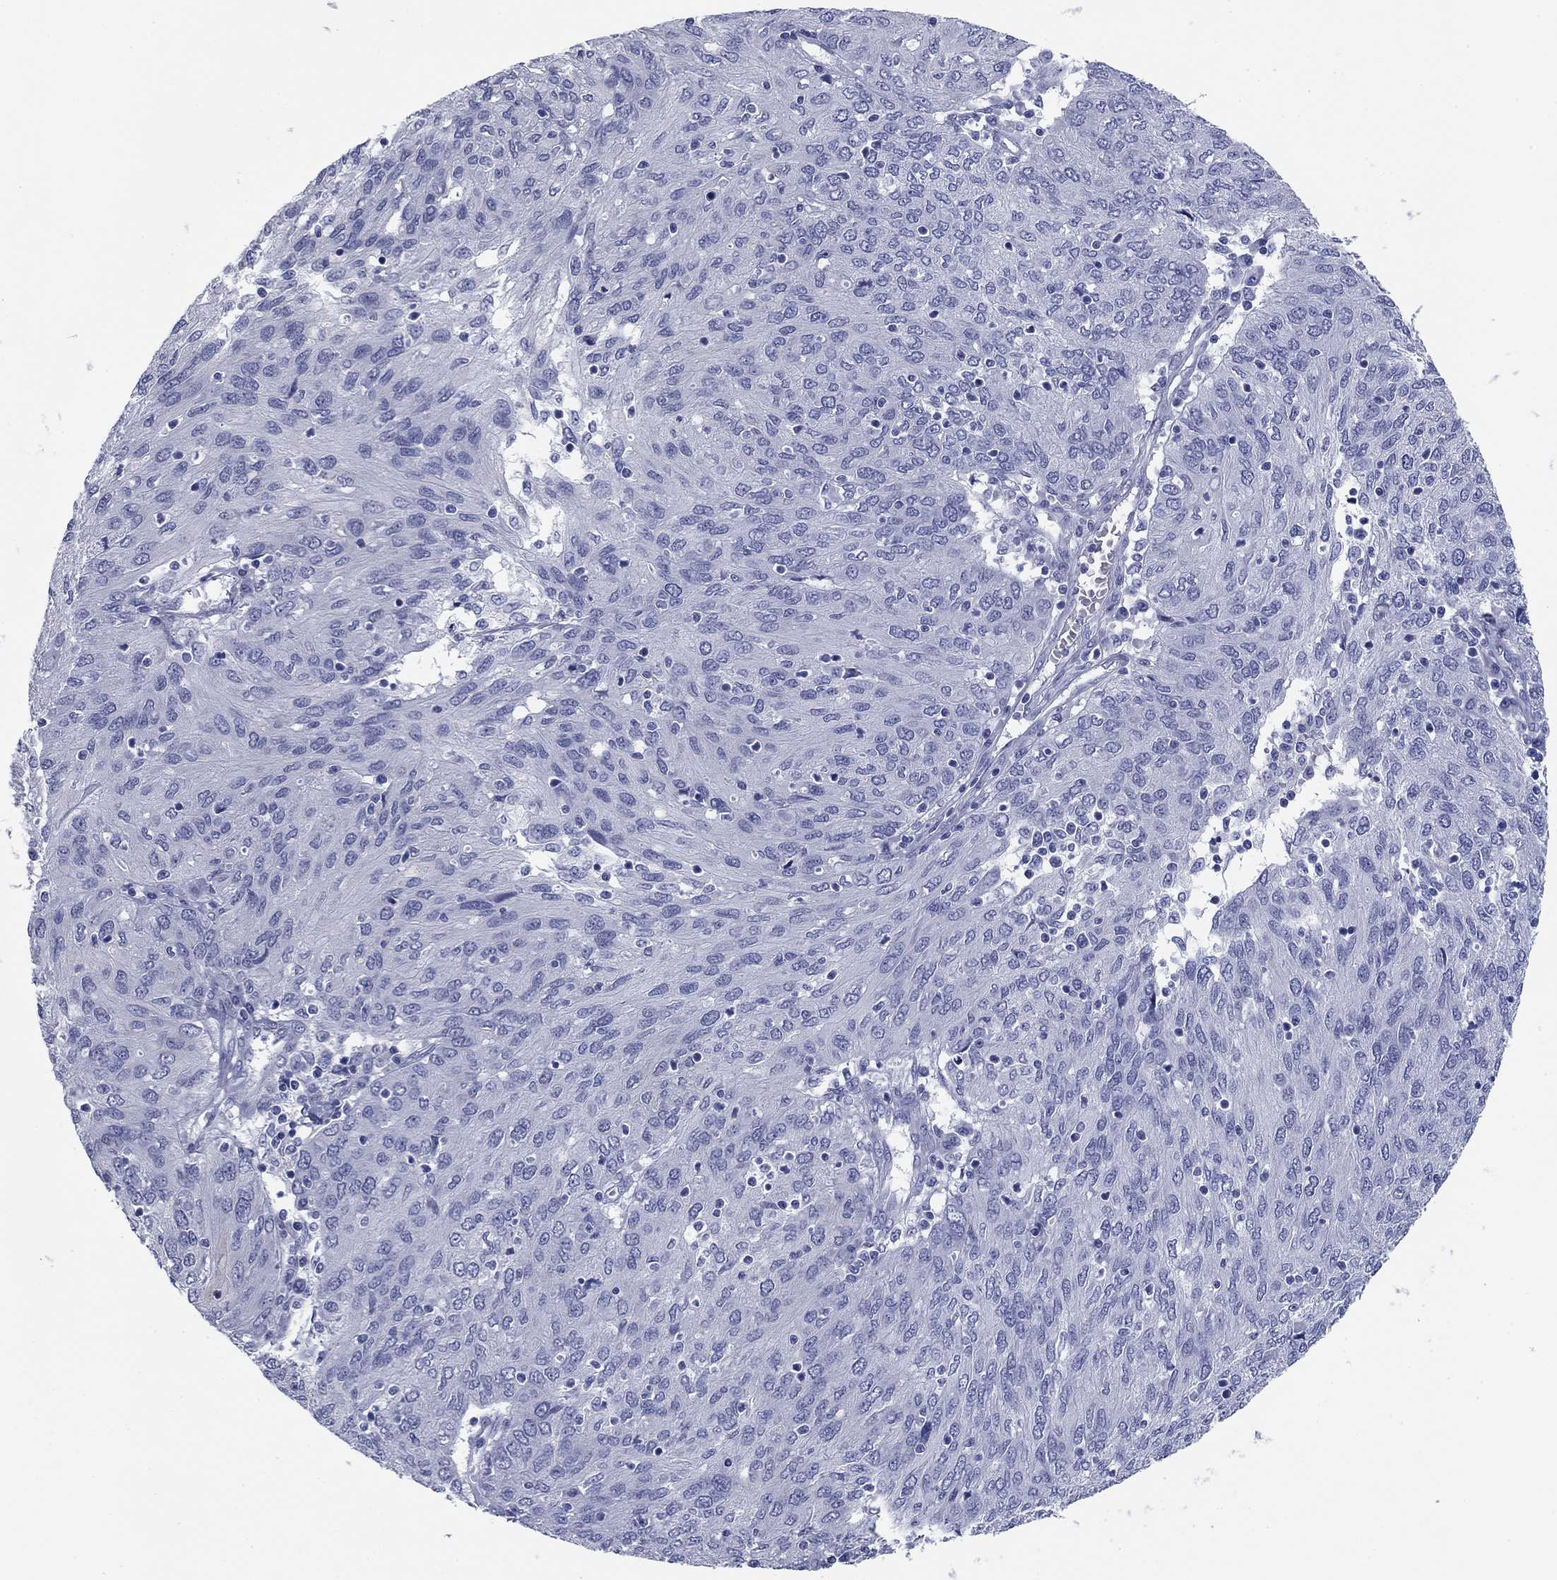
{"staining": {"intensity": "negative", "quantity": "none", "location": "none"}, "tissue": "ovarian cancer", "cell_type": "Tumor cells", "image_type": "cancer", "snomed": [{"axis": "morphology", "description": "Carcinoma, endometroid"}, {"axis": "topography", "description": "Ovary"}], "caption": "Tumor cells are negative for brown protein staining in endometroid carcinoma (ovarian).", "gene": "KCNH1", "patient": {"sex": "female", "age": 50}}